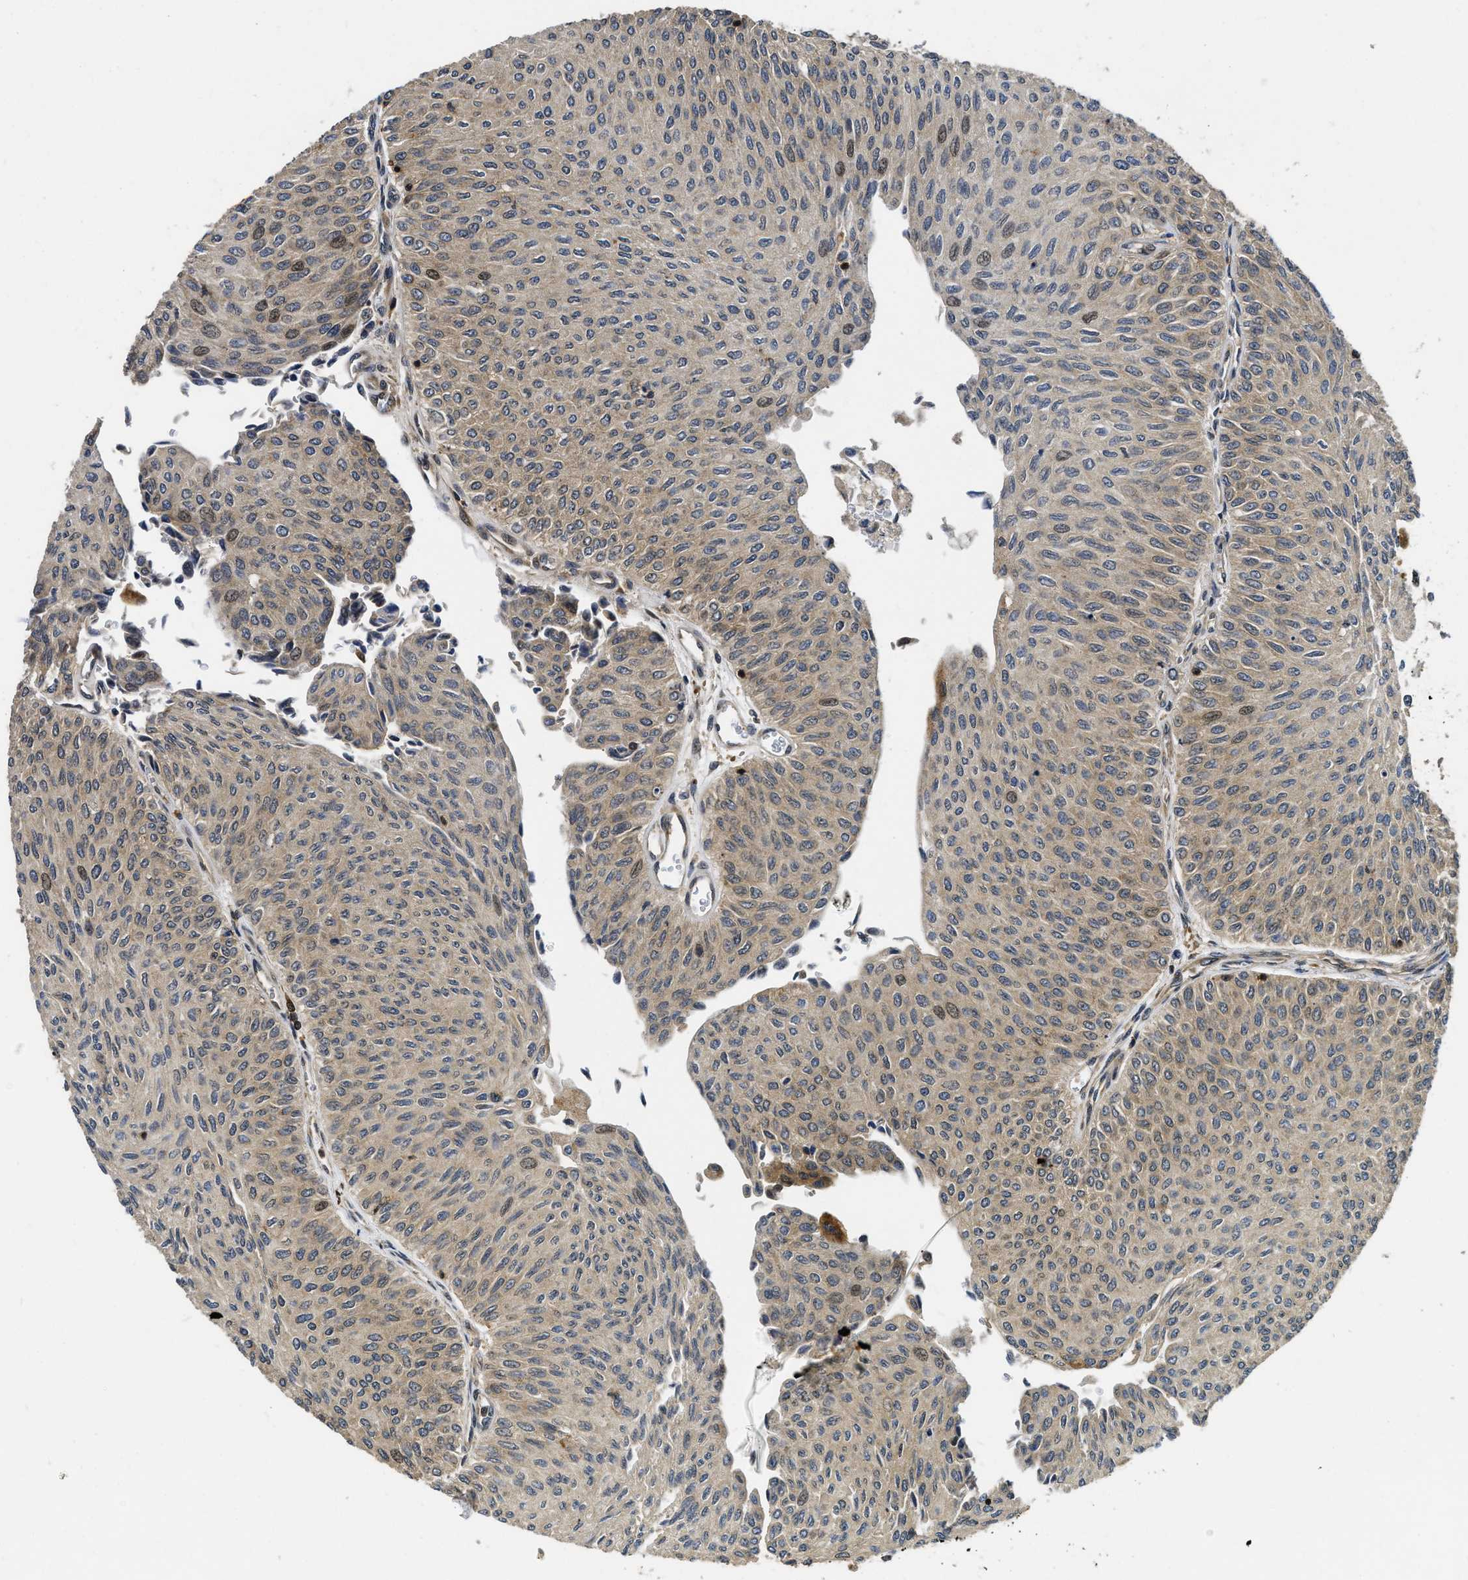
{"staining": {"intensity": "moderate", "quantity": ">75%", "location": "cytoplasmic/membranous,nuclear"}, "tissue": "urothelial cancer", "cell_type": "Tumor cells", "image_type": "cancer", "snomed": [{"axis": "morphology", "description": "Urothelial carcinoma, Low grade"}, {"axis": "topography", "description": "Urinary bladder"}], "caption": "Immunohistochemical staining of human urothelial carcinoma (low-grade) demonstrates medium levels of moderate cytoplasmic/membranous and nuclear staining in approximately >75% of tumor cells.", "gene": "ADSL", "patient": {"sex": "male", "age": 78}}